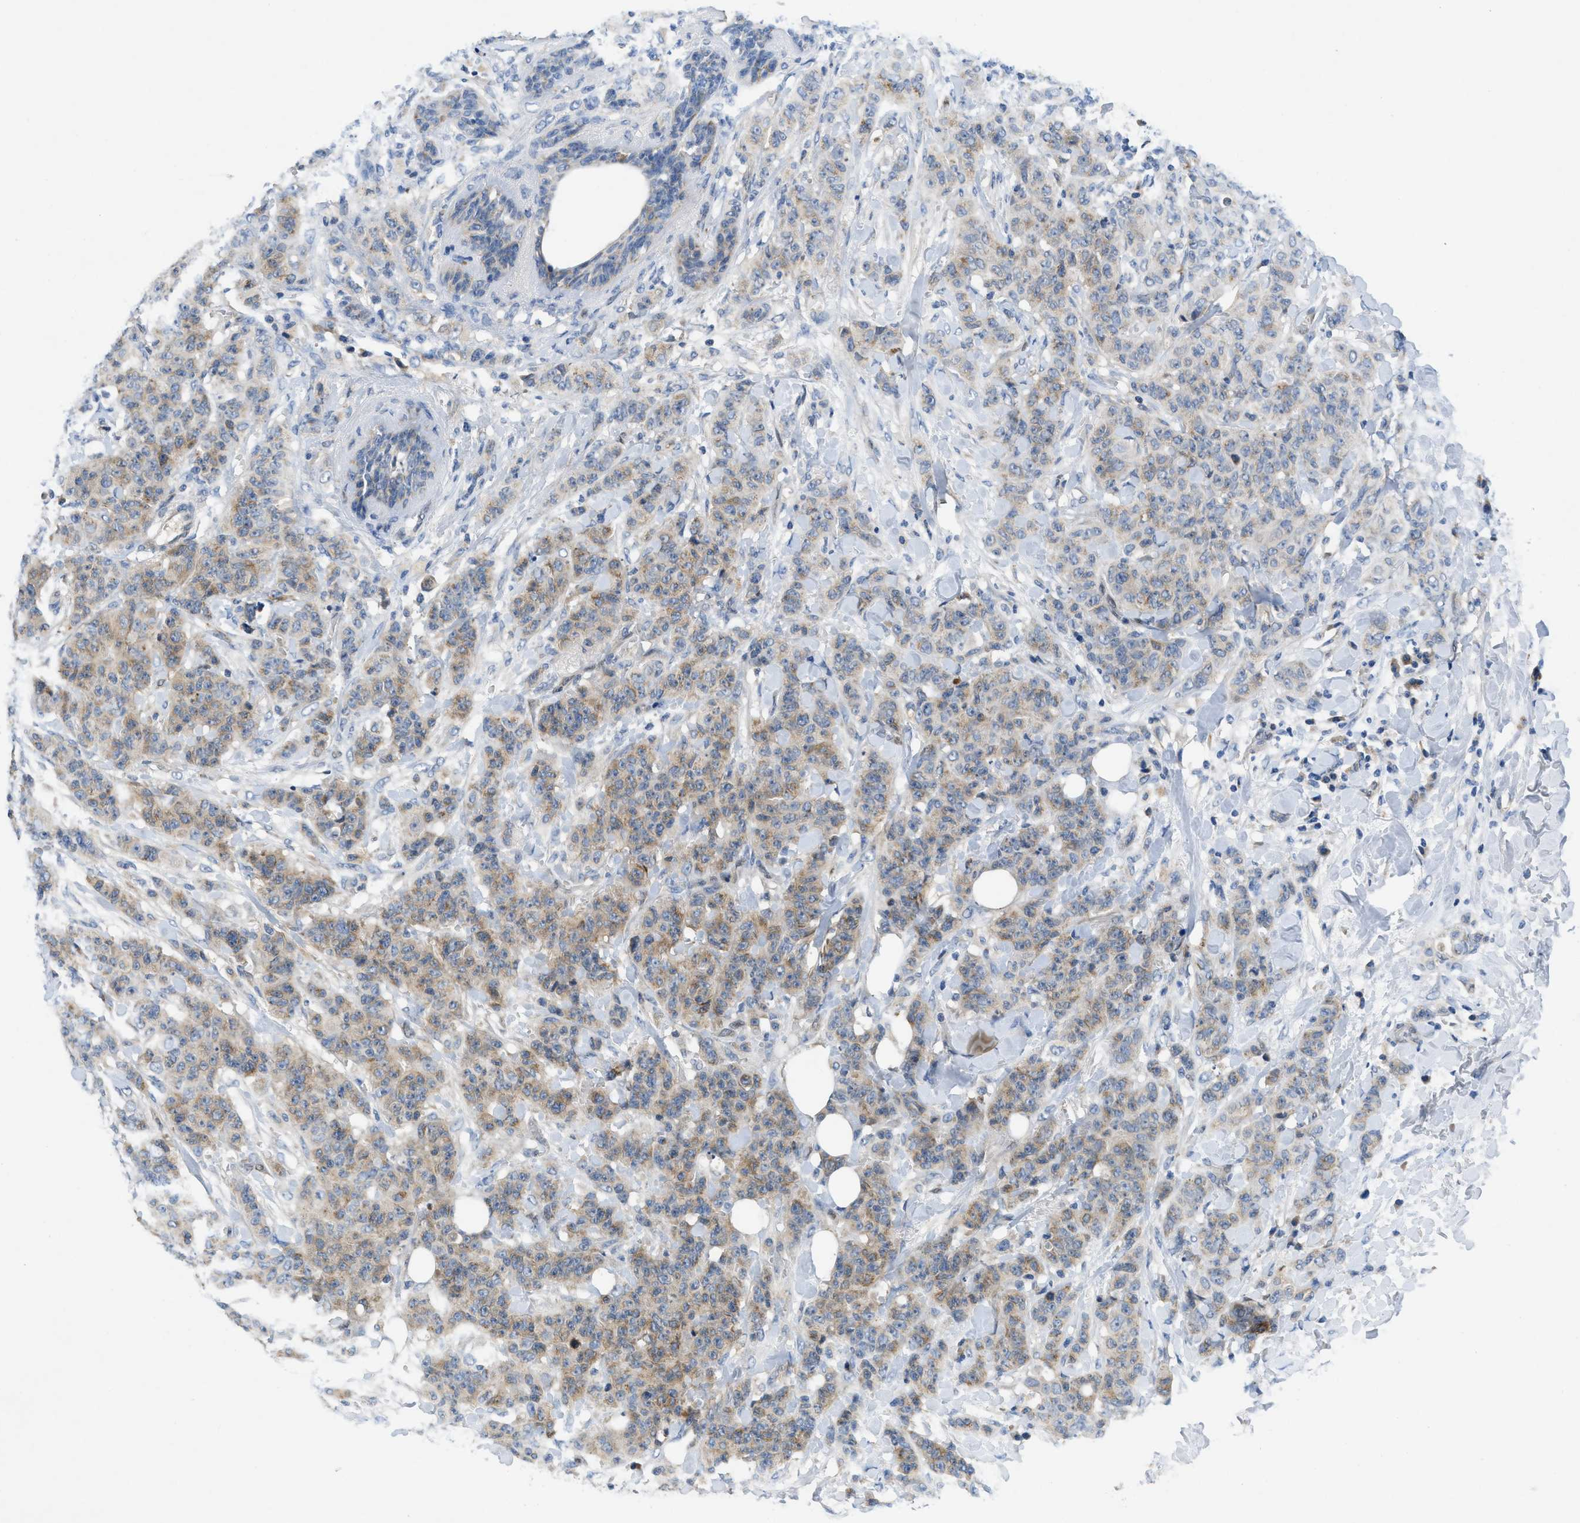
{"staining": {"intensity": "weak", "quantity": ">75%", "location": "cytoplasmic/membranous"}, "tissue": "breast cancer", "cell_type": "Tumor cells", "image_type": "cancer", "snomed": [{"axis": "morphology", "description": "Normal tissue, NOS"}, {"axis": "morphology", "description": "Duct carcinoma"}, {"axis": "topography", "description": "Breast"}], "caption": "This histopathology image reveals IHC staining of breast infiltrating ductal carcinoma, with low weak cytoplasmic/membranous positivity in about >75% of tumor cells.", "gene": "PNKD", "patient": {"sex": "female", "age": 40}}